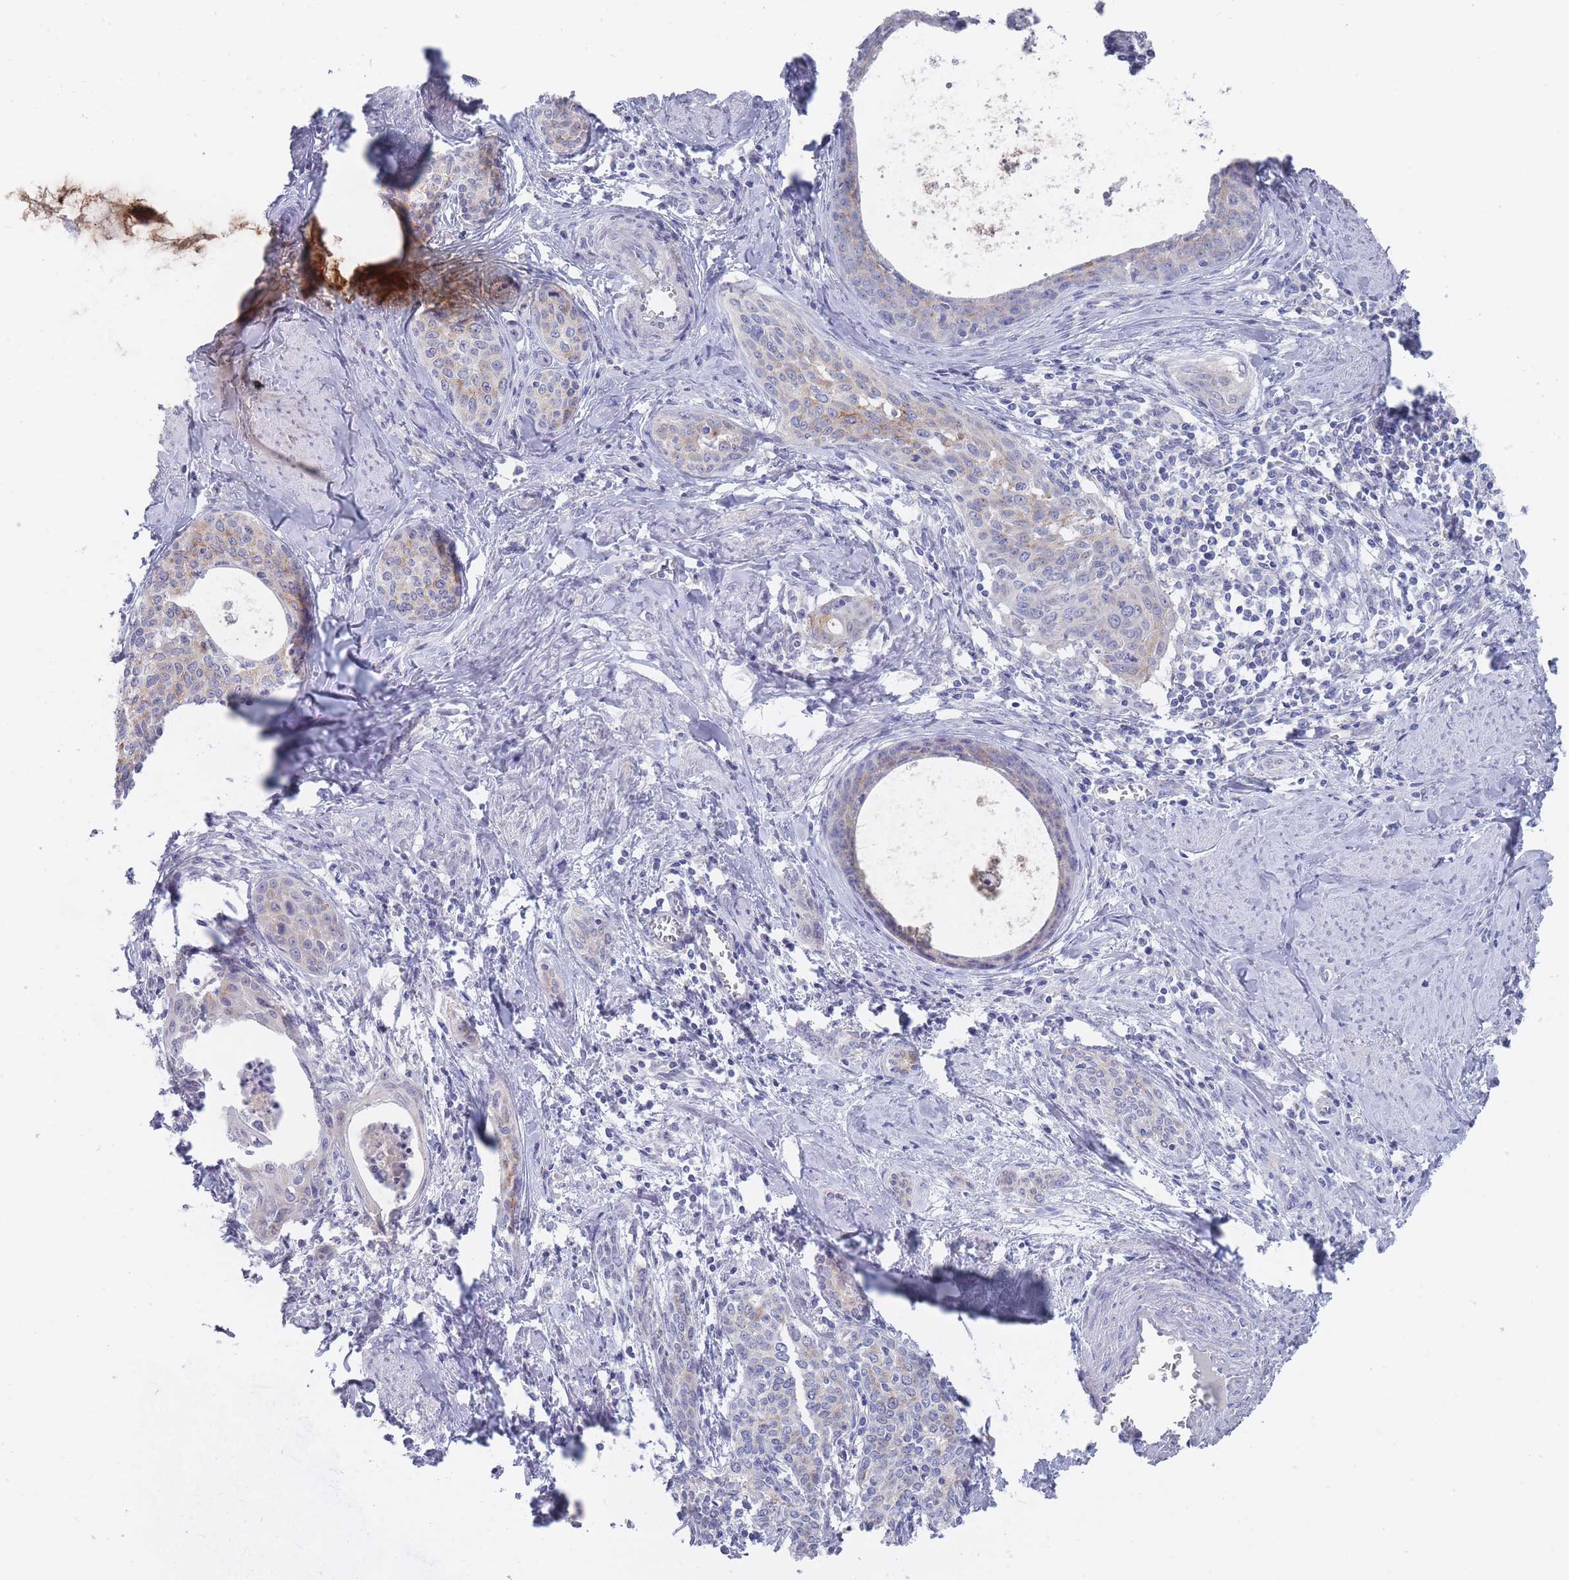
{"staining": {"intensity": "weak", "quantity": "<25%", "location": "cytoplasmic/membranous"}, "tissue": "cervical cancer", "cell_type": "Tumor cells", "image_type": "cancer", "snomed": [{"axis": "morphology", "description": "Squamous cell carcinoma, NOS"}, {"axis": "morphology", "description": "Adenocarcinoma, NOS"}, {"axis": "topography", "description": "Cervix"}], "caption": "High power microscopy histopathology image of an IHC photomicrograph of adenocarcinoma (cervical), revealing no significant expression in tumor cells.", "gene": "PIGU", "patient": {"sex": "female", "age": 52}}